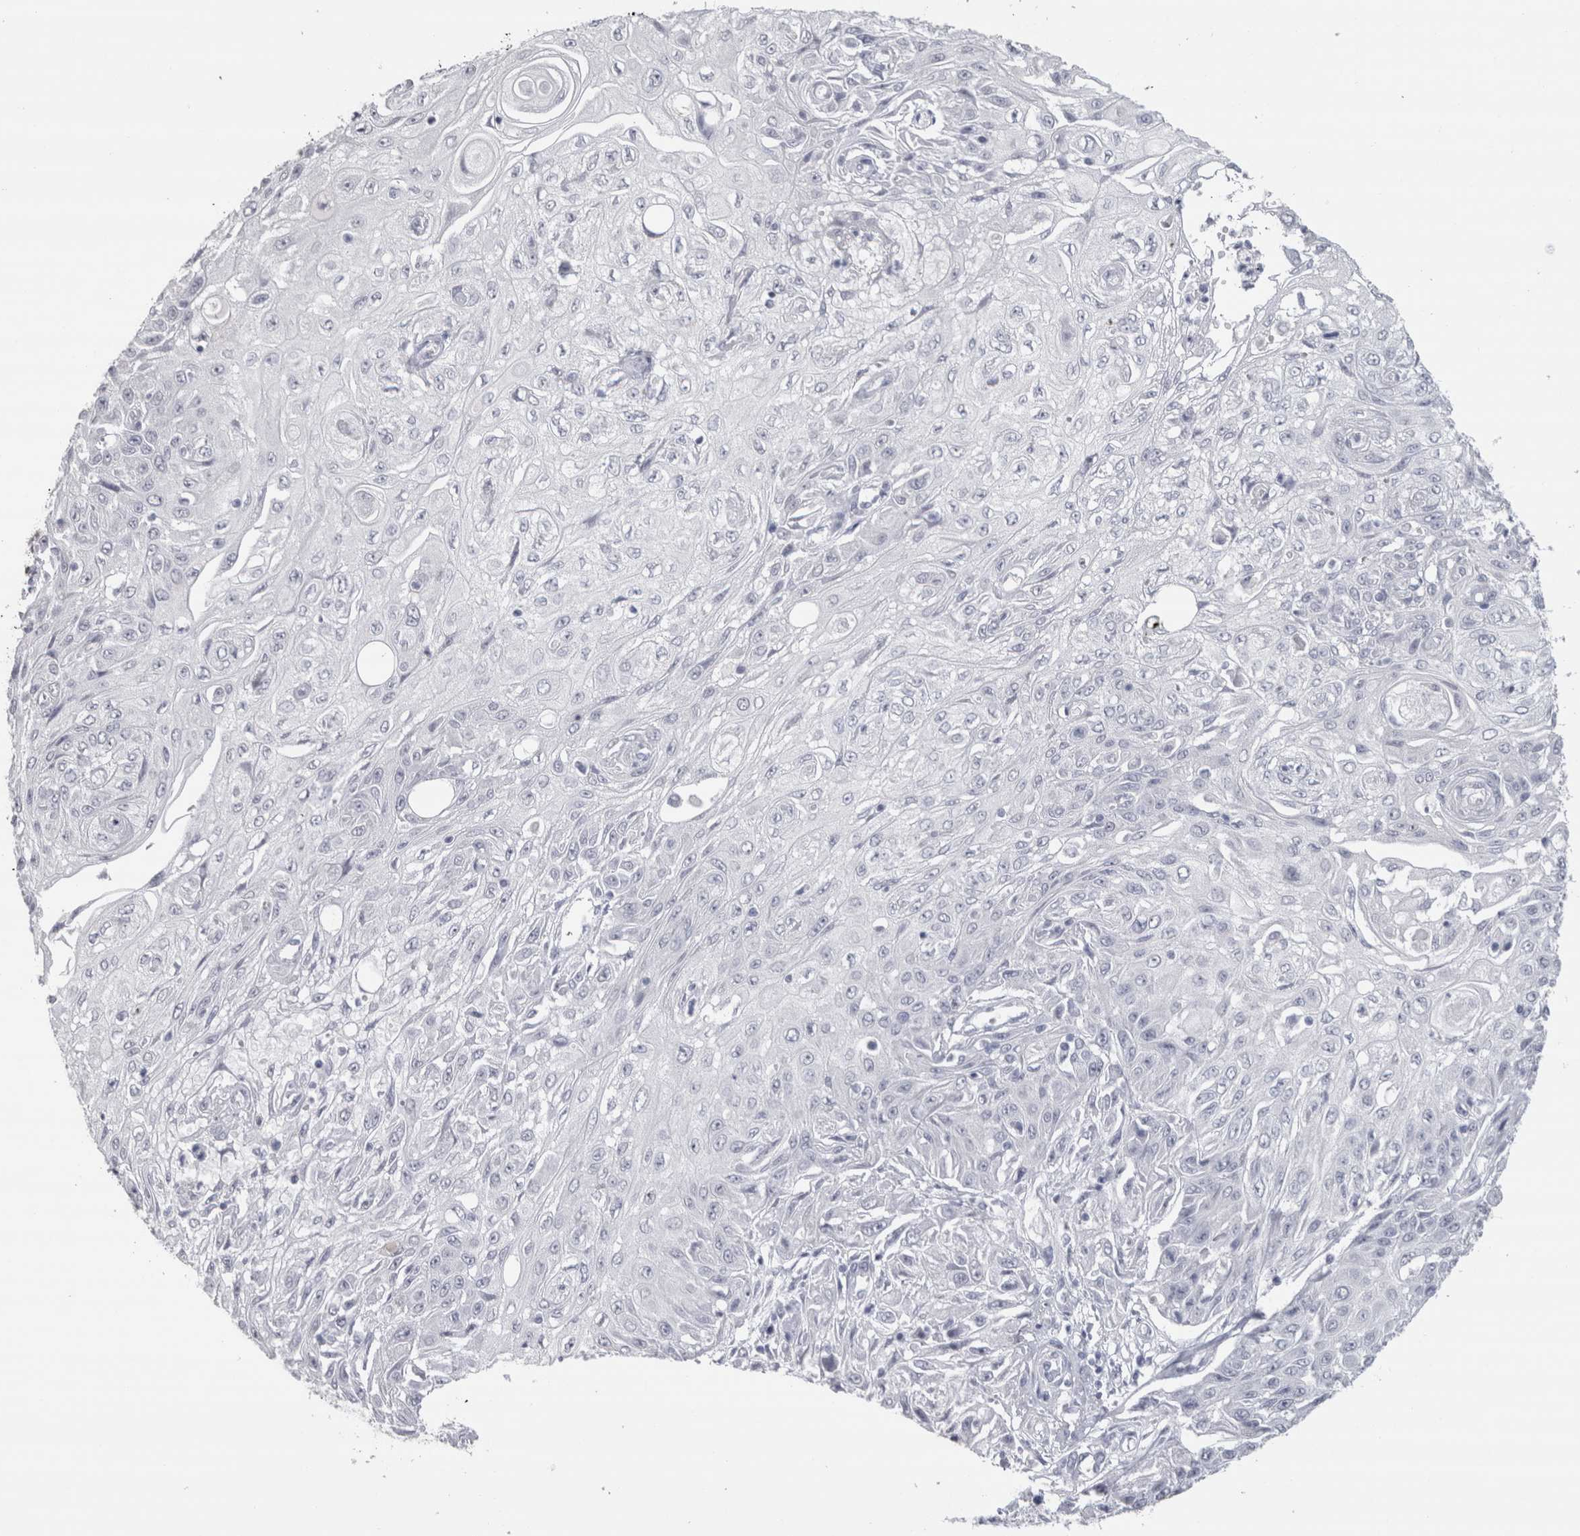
{"staining": {"intensity": "negative", "quantity": "none", "location": "none"}, "tissue": "skin cancer", "cell_type": "Tumor cells", "image_type": "cancer", "snomed": [{"axis": "morphology", "description": "Squamous cell carcinoma, NOS"}, {"axis": "morphology", "description": "Squamous cell carcinoma, metastatic, NOS"}, {"axis": "topography", "description": "Skin"}, {"axis": "topography", "description": "Lymph node"}], "caption": "This is an IHC image of human metastatic squamous cell carcinoma (skin). There is no expression in tumor cells.", "gene": "CDH17", "patient": {"sex": "male", "age": 75}}